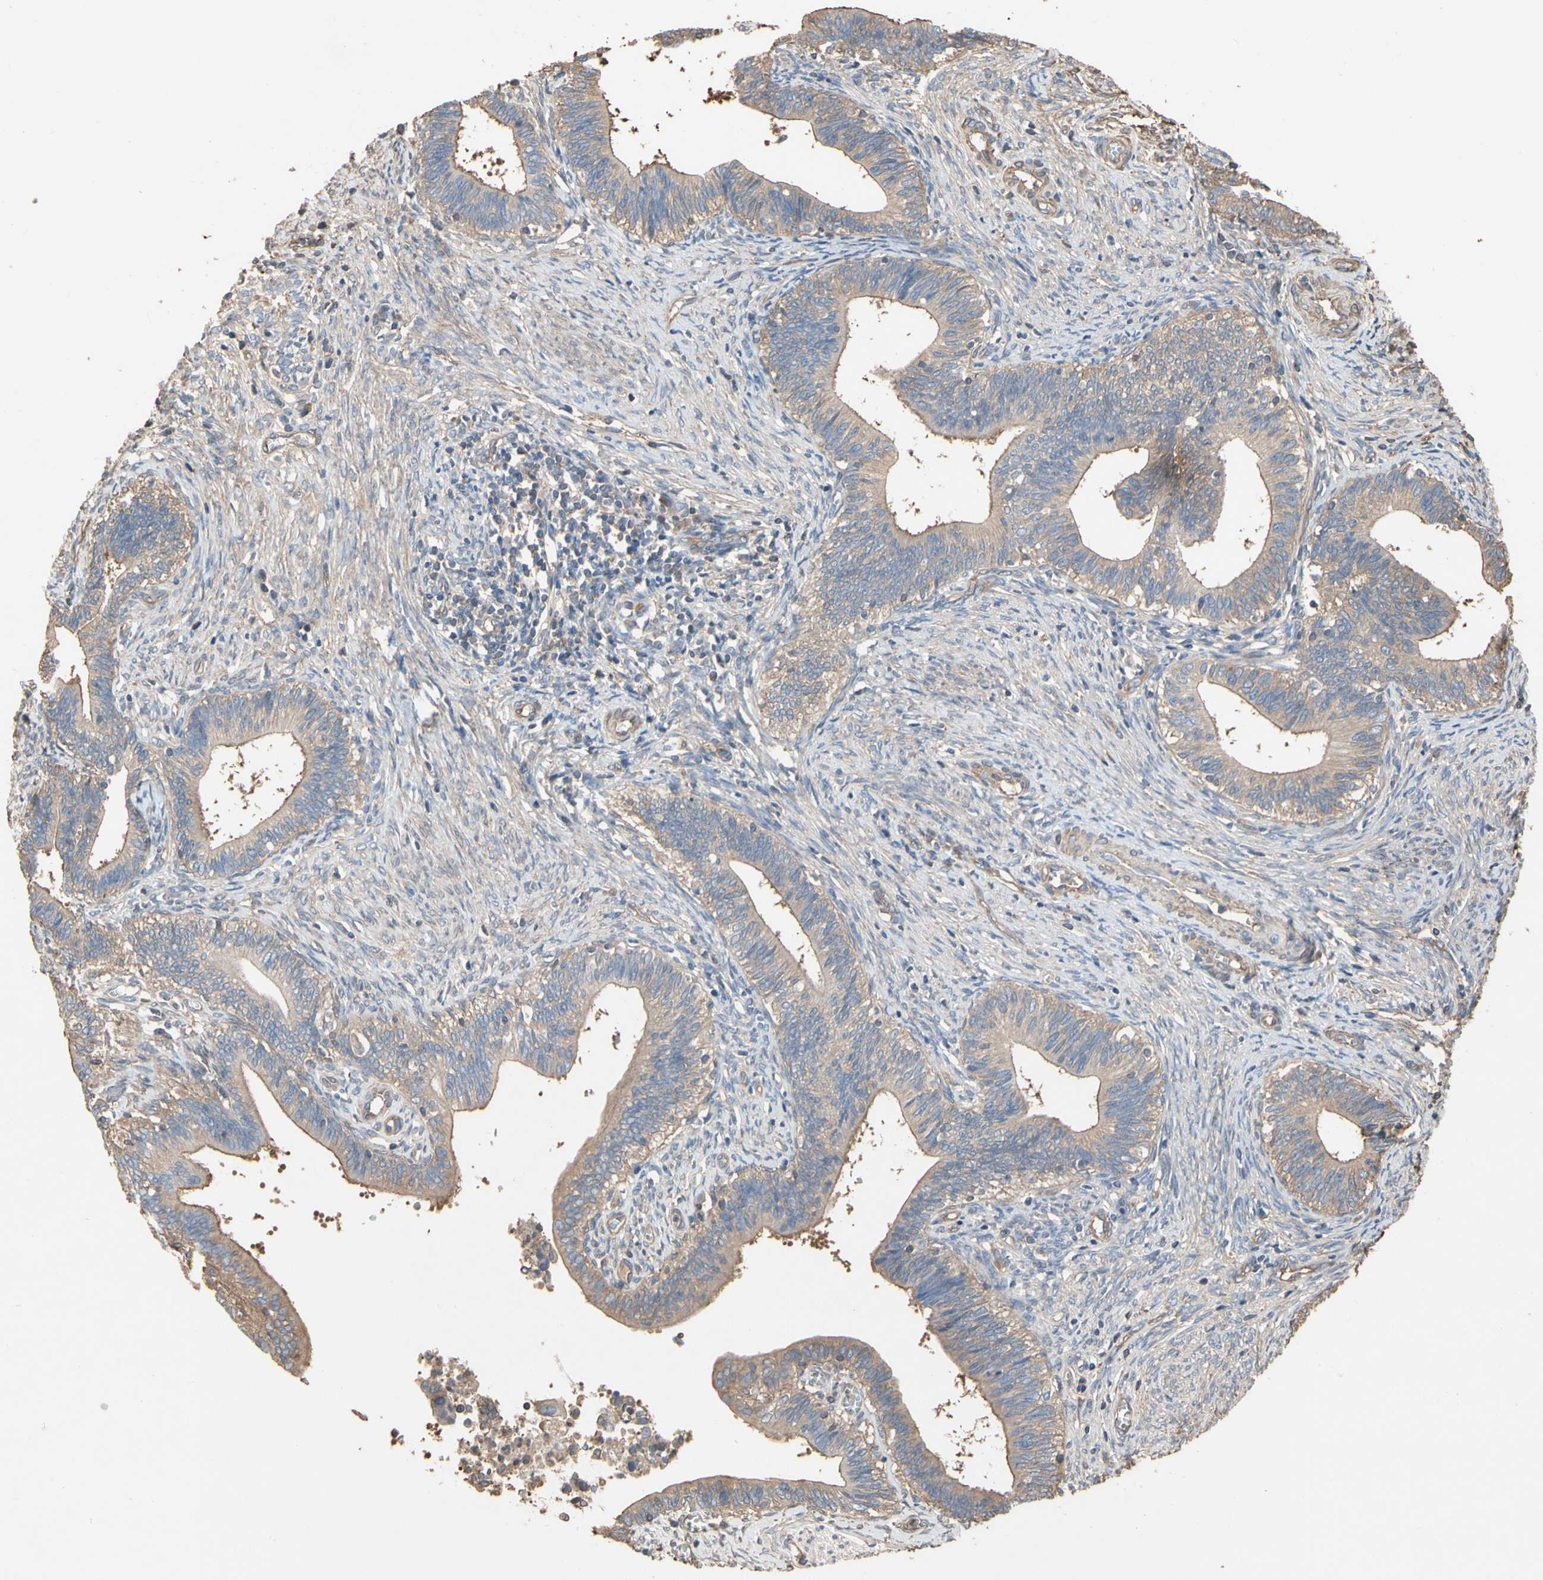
{"staining": {"intensity": "moderate", "quantity": ">75%", "location": "cytoplasmic/membranous"}, "tissue": "cervical cancer", "cell_type": "Tumor cells", "image_type": "cancer", "snomed": [{"axis": "morphology", "description": "Adenocarcinoma, NOS"}, {"axis": "topography", "description": "Cervix"}], "caption": "Immunohistochemical staining of cervical cancer (adenocarcinoma) displays medium levels of moderate cytoplasmic/membranous staining in about >75% of tumor cells.", "gene": "PDZK1", "patient": {"sex": "female", "age": 44}}